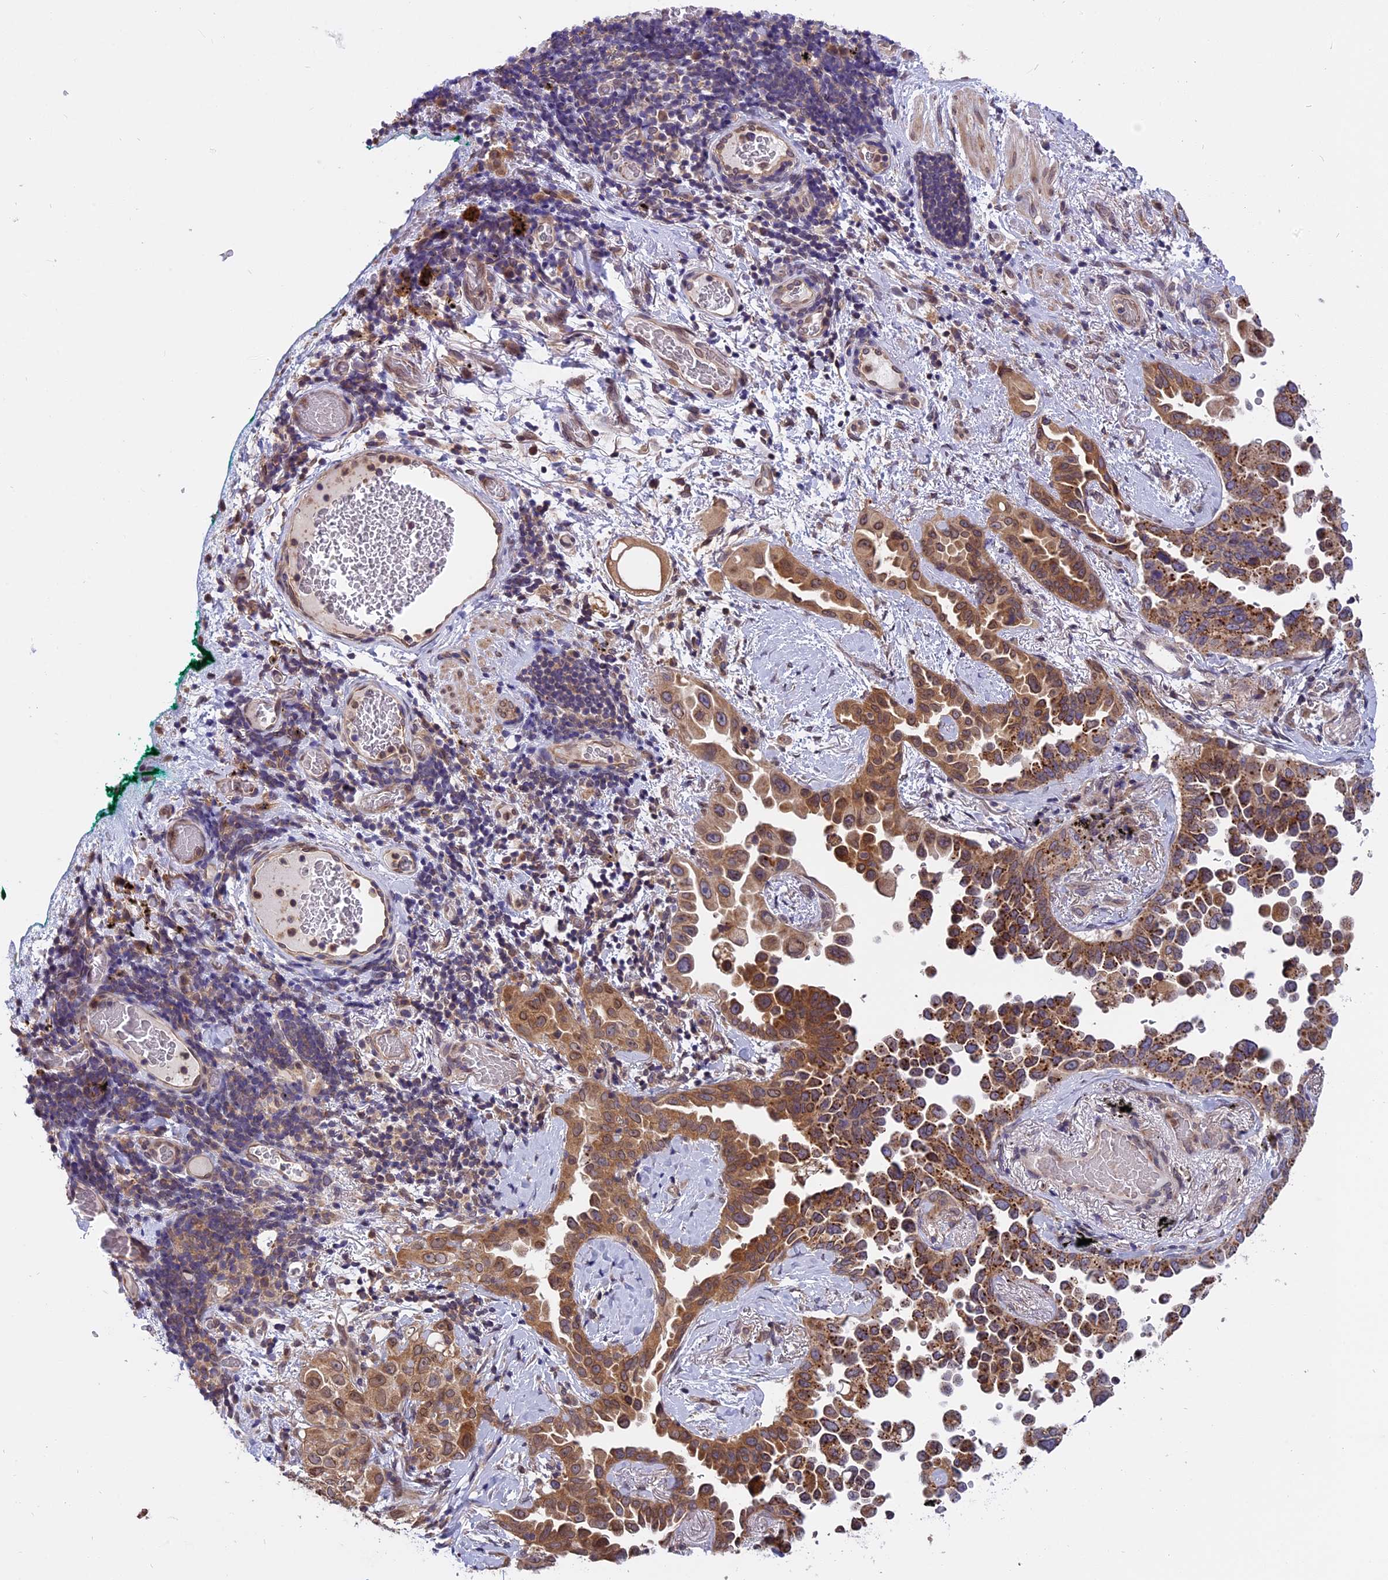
{"staining": {"intensity": "moderate", "quantity": ">75%", "location": "cytoplasmic/membranous,nuclear"}, "tissue": "lung cancer", "cell_type": "Tumor cells", "image_type": "cancer", "snomed": [{"axis": "morphology", "description": "Adenocarcinoma, NOS"}, {"axis": "topography", "description": "Lung"}], "caption": "IHC of human lung adenocarcinoma shows medium levels of moderate cytoplasmic/membranous and nuclear positivity in about >75% of tumor cells.", "gene": "CHMP2A", "patient": {"sex": "female", "age": 67}}